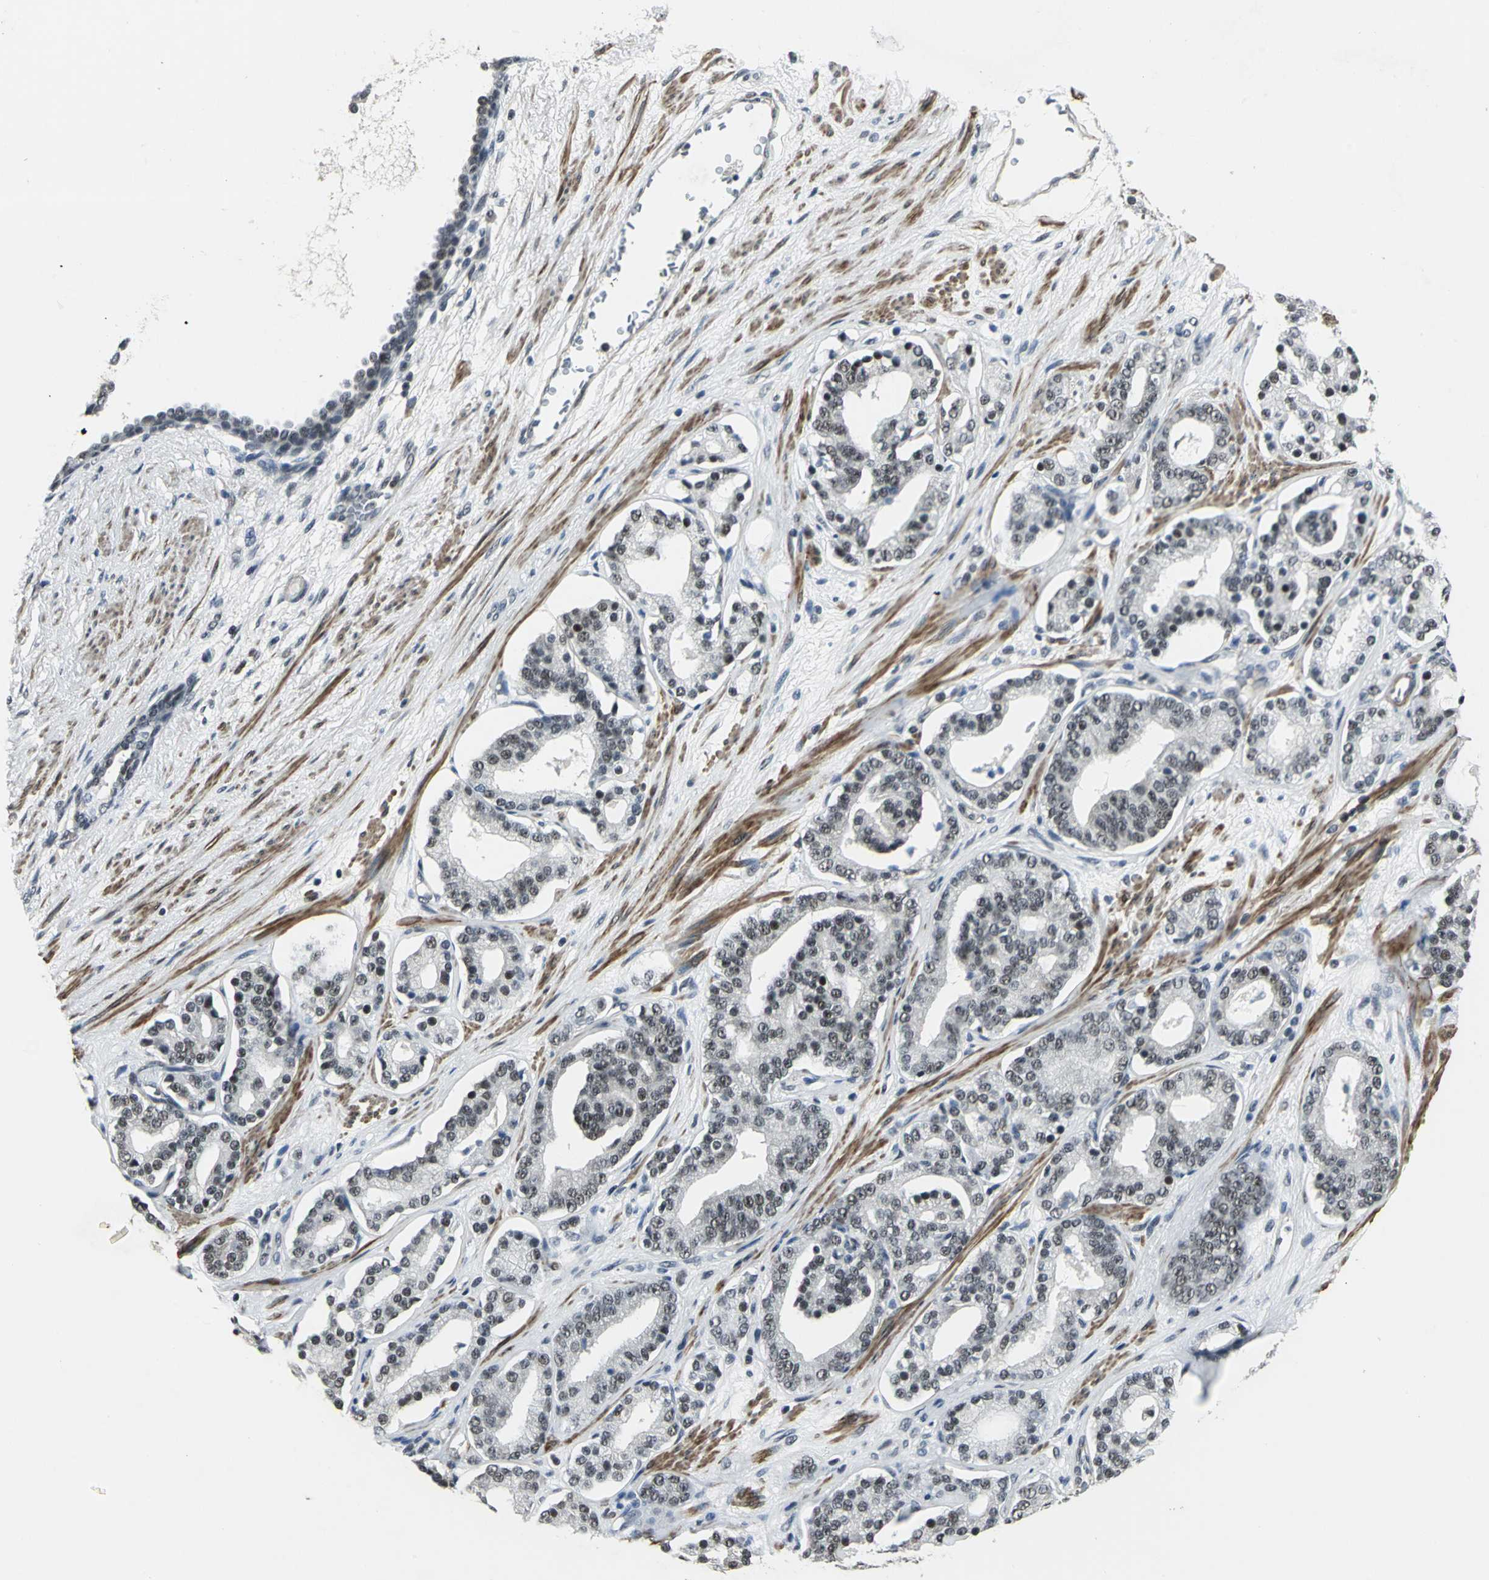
{"staining": {"intensity": "weak", "quantity": "<25%", "location": "nuclear"}, "tissue": "prostate cancer", "cell_type": "Tumor cells", "image_type": "cancer", "snomed": [{"axis": "morphology", "description": "Adenocarcinoma, Low grade"}, {"axis": "topography", "description": "Prostate"}], "caption": "Human prostate cancer stained for a protein using immunohistochemistry (IHC) exhibits no expression in tumor cells.", "gene": "MTA1", "patient": {"sex": "male", "age": 63}}